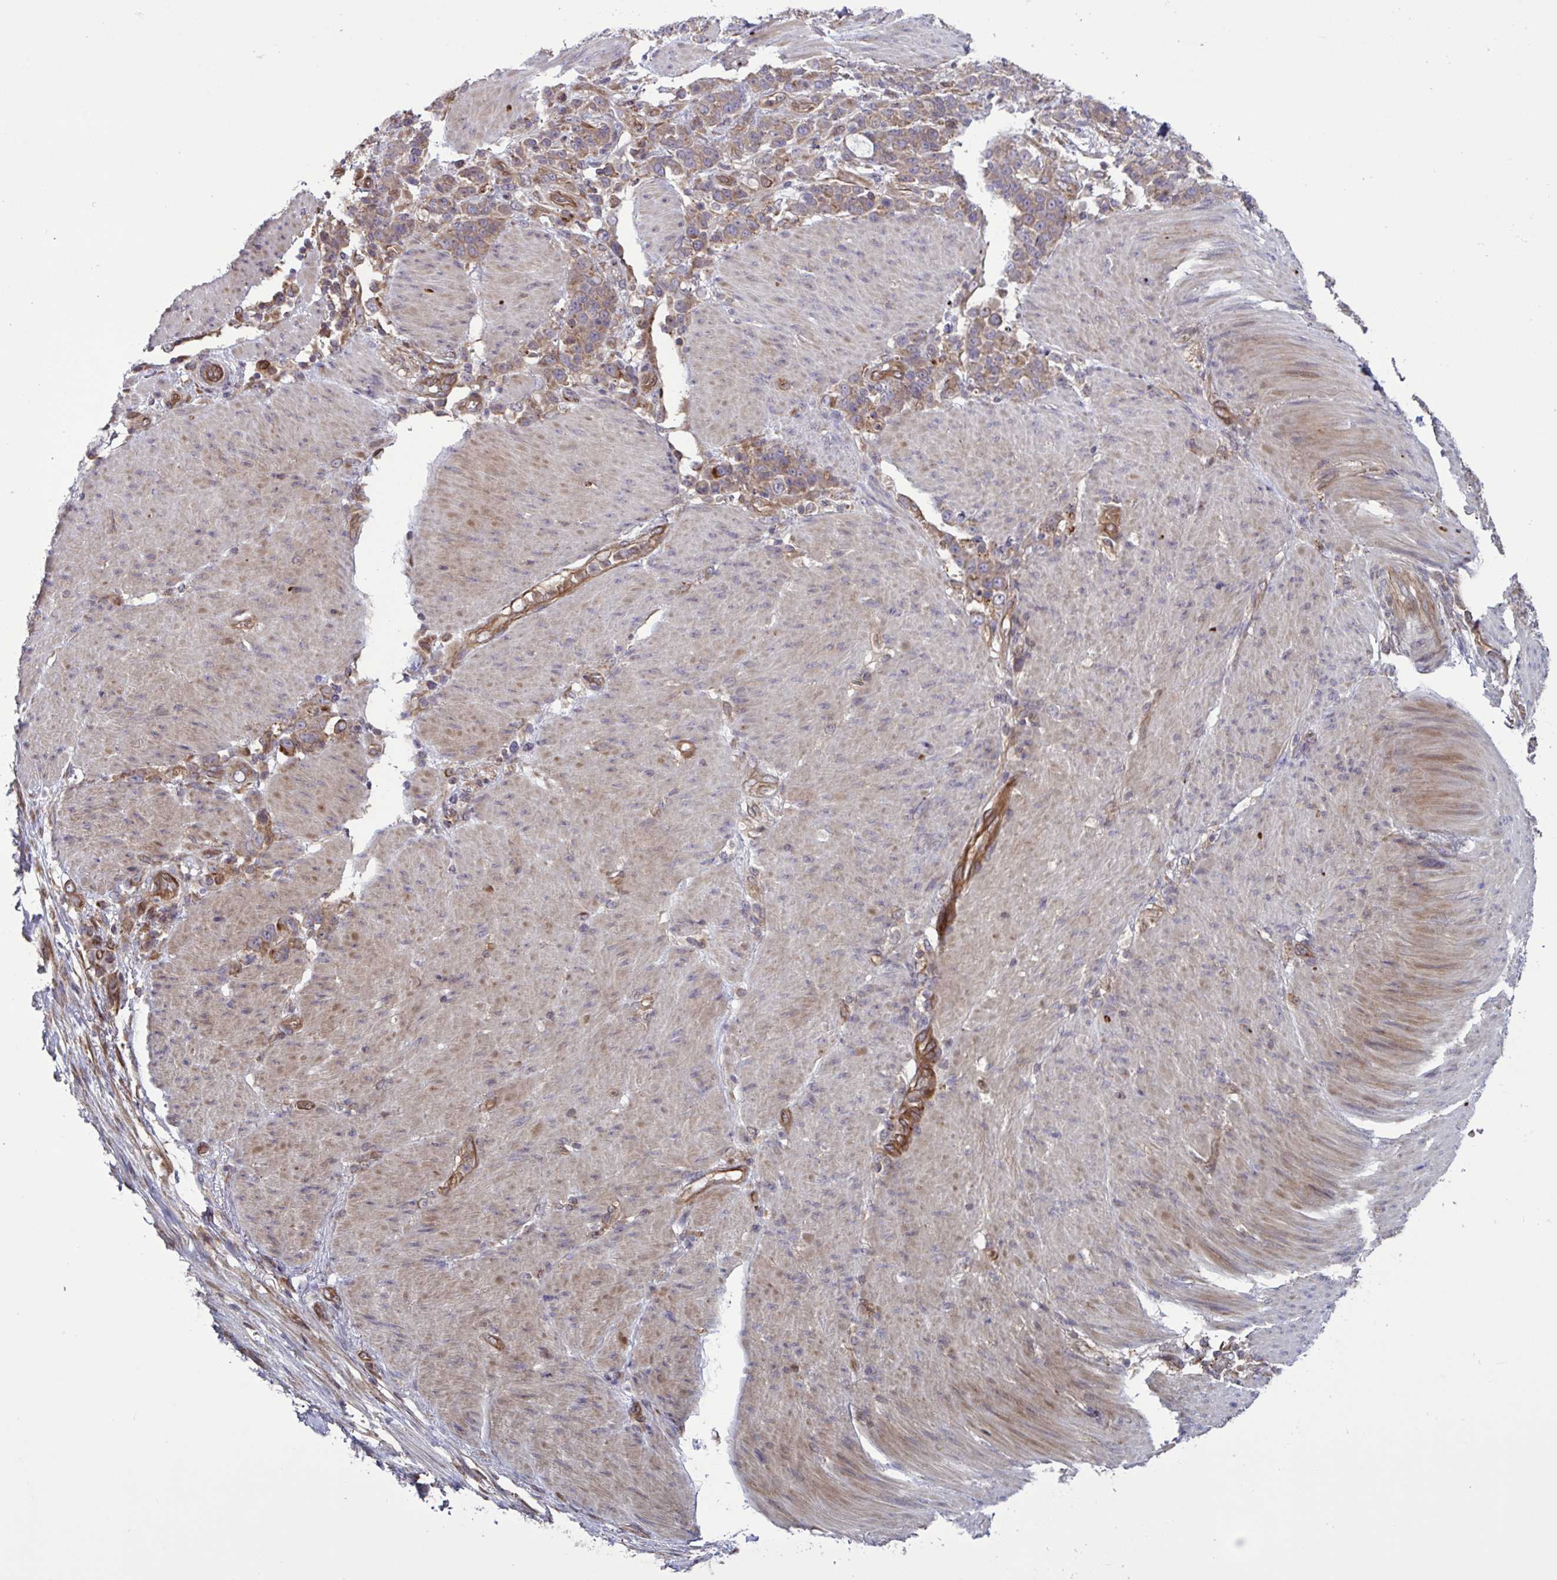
{"staining": {"intensity": "moderate", "quantity": "25%-75%", "location": "cytoplasmic/membranous"}, "tissue": "stomach cancer", "cell_type": "Tumor cells", "image_type": "cancer", "snomed": [{"axis": "morphology", "description": "Adenocarcinoma, NOS"}, {"axis": "topography", "description": "Stomach"}], "caption": "Immunohistochemistry of human stomach cancer (adenocarcinoma) reveals medium levels of moderate cytoplasmic/membranous expression in approximately 25%-75% of tumor cells. (DAB IHC, brown staining for protein, blue staining for nuclei).", "gene": "GLTP", "patient": {"sex": "female", "age": 79}}